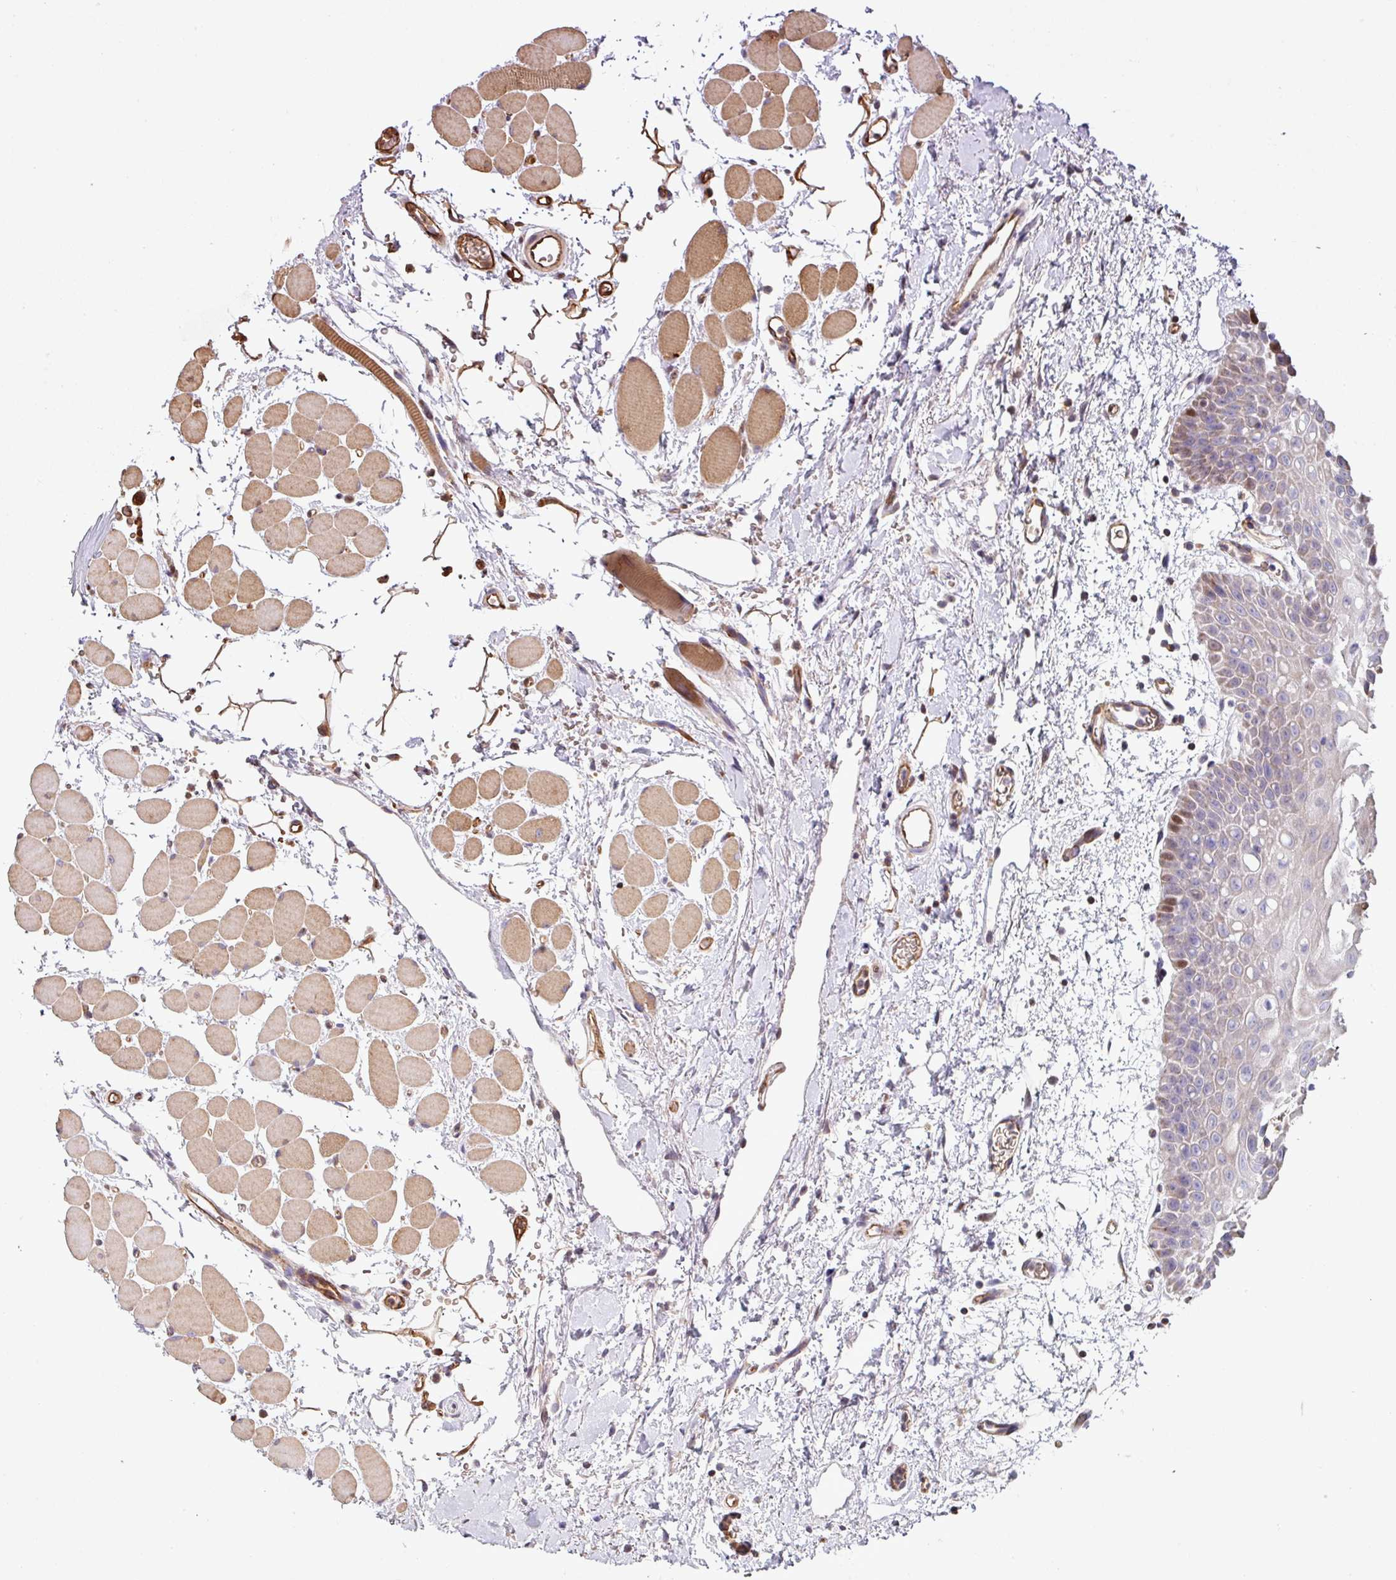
{"staining": {"intensity": "moderate", "quantity": "<25%", "location": "nuclear"}, "tissue": "oral mucosa", "cell_type": "Squamous epithelial cells", "image_type": "normal", "snomed": [{"axis": "morphology", "description": "Normal tissue, NOS"}, {"axis": "topography", "description": "Oral tissue"}, {"axis": "topography", "description": "Tounge, NOS"}], "caption": "Immunohistochemistry of unremarkable oral mucosa shows low levels of moderate nuclear expression in approximately <25% of squamous epithelial cells.", "gene": "ANO9", "patient": {"sex": "female", "age": 59}}